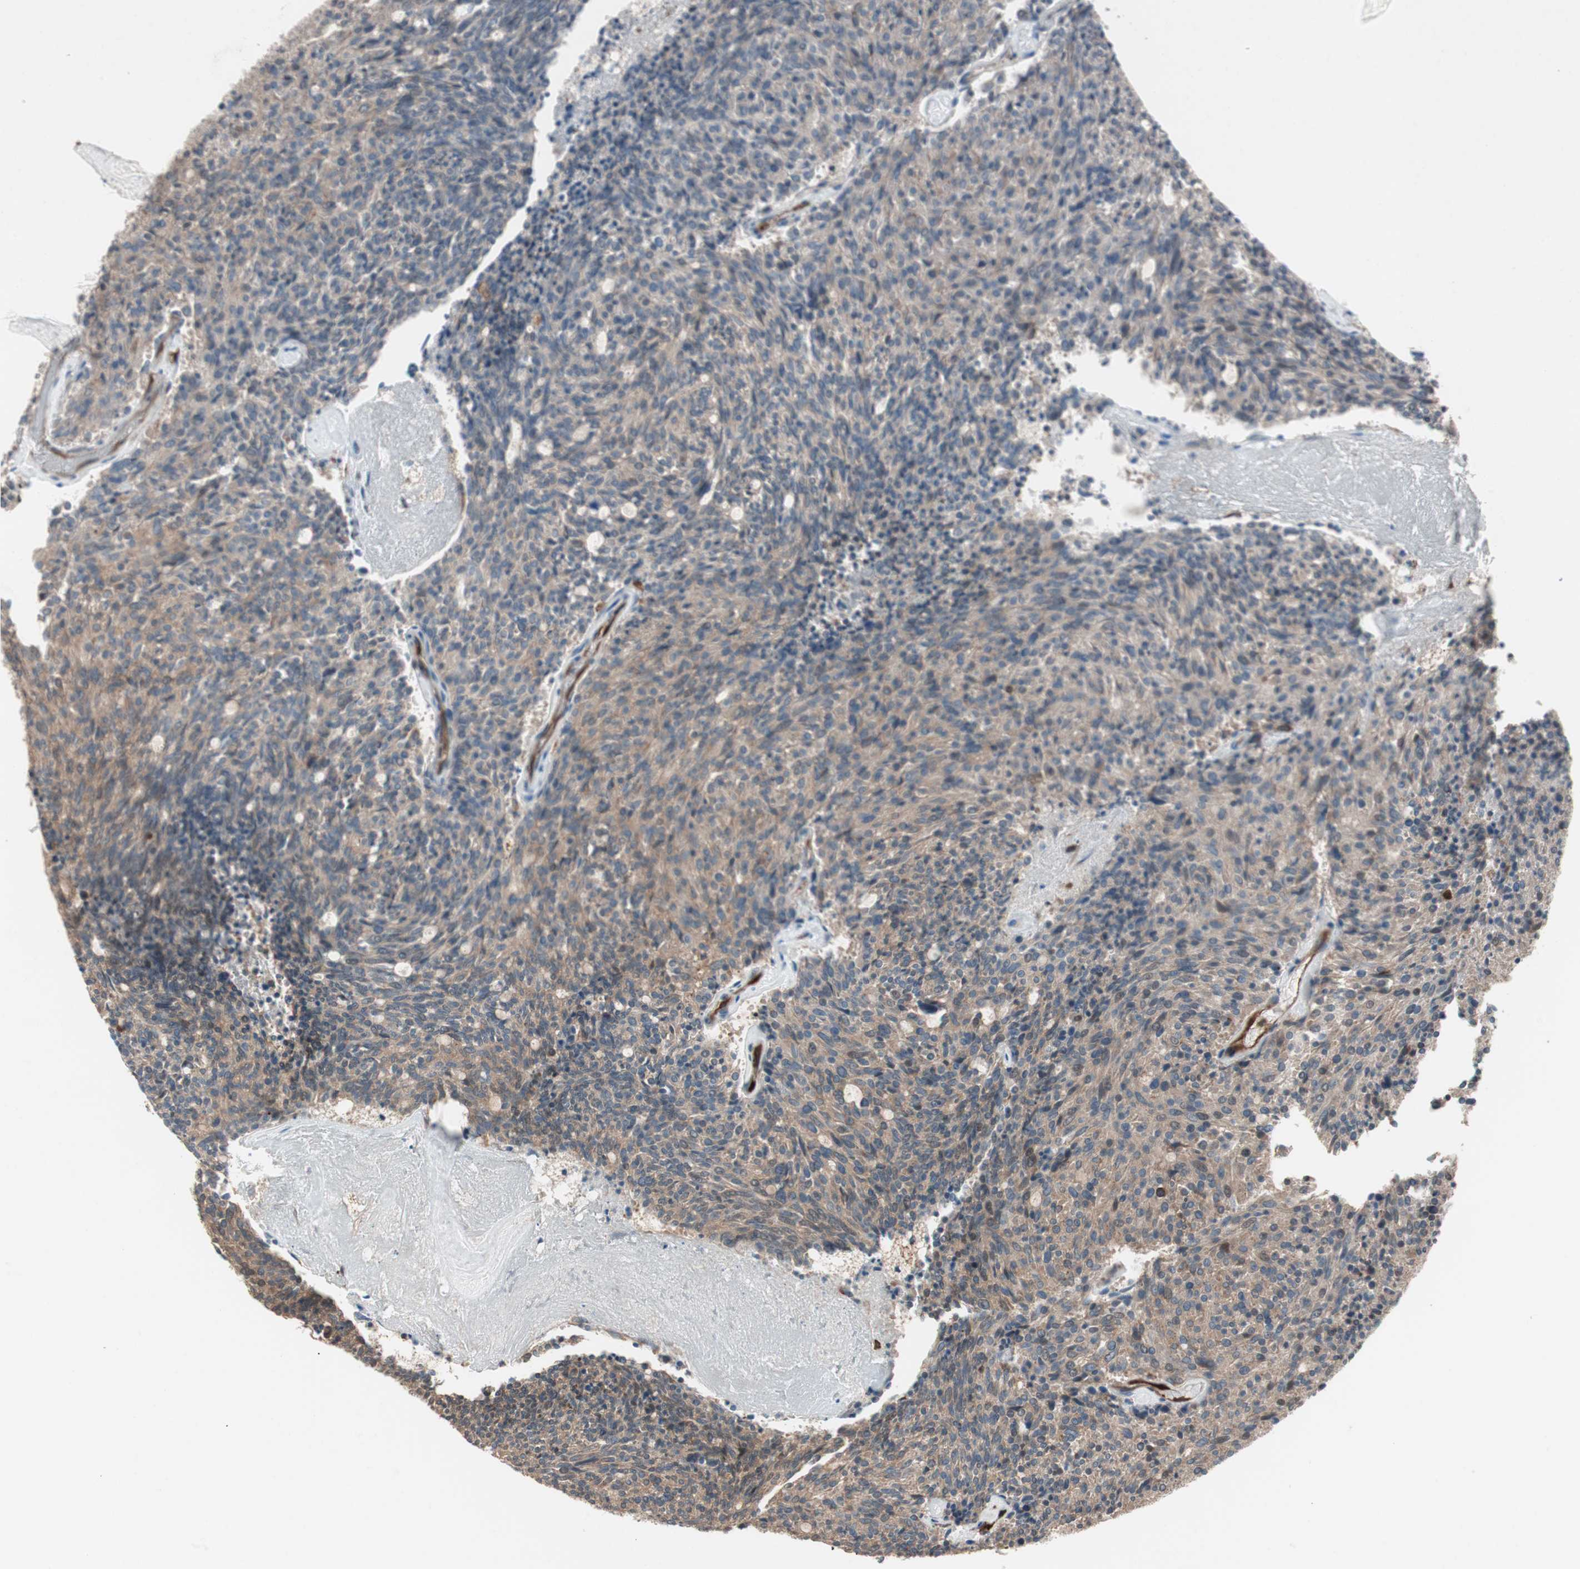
{"staining": {"intensity": "moderate", "quantity": ">75%", "location": "cytoplasmic/membranous"}, "tissue": "carcinoid", "cell_type": "Tumor cells", "image_type": "cancer", "snomed": [{"axis": "morphology", "description": "Carcinoid, malignant, NOS"}, {"axis": "topography", "description": "Pancreas"}], "caption": "Immunohistochemistry micrograph of malignant carcinoid stained for a protein (brown), which shows medium levels of moderate cytoplasmic/membranous staining in about >75% of tumor cells.", "gene": "STAB1", "patient": {"sex": "female", "age": 54}}